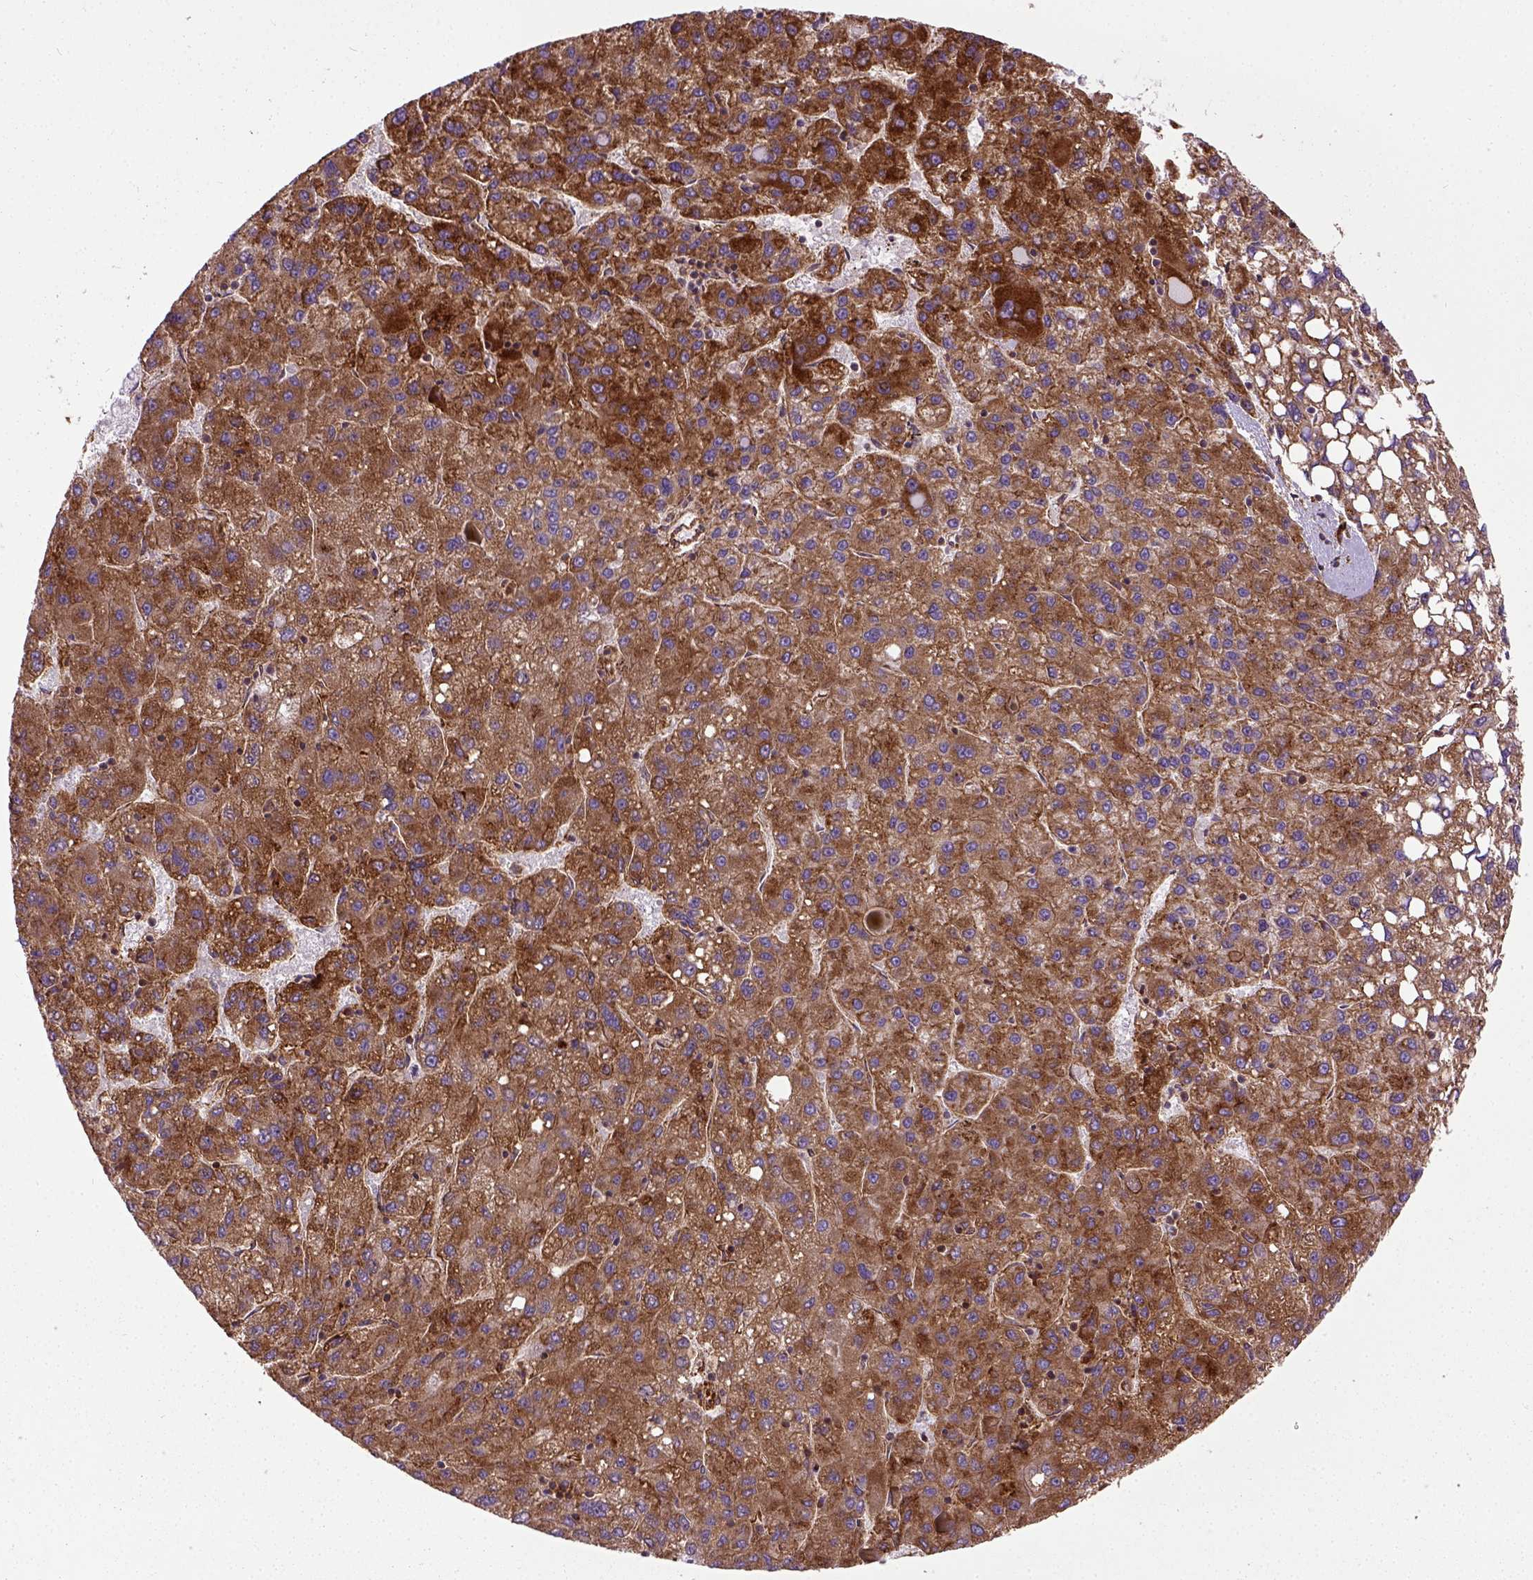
{"staining": {"intensity": "moderate", "quantity": ">75%", "location": "cytoplasmic/membranous"}, "tissue": "liver cancer", "cell_type": "Tumor cells", "image_type": "cancer", "snomed": [{"axis": "morphology", "description": "Carcinoma, Hepatocellular, NOS"}, {"axis": "topography", "description": "Liver"}], "caption": "Immunohistochemical staining of hepatocellular carcinoma (liver) shows medium levels of moderate cytoplasmic/membranous protein positivity in approximately >75% of tumor cells. (DAB = brown stain, brightfield microscopy at high magnification).", "gene": "CAPRIN1", "patient": {"sex": "female", "age": 82}}